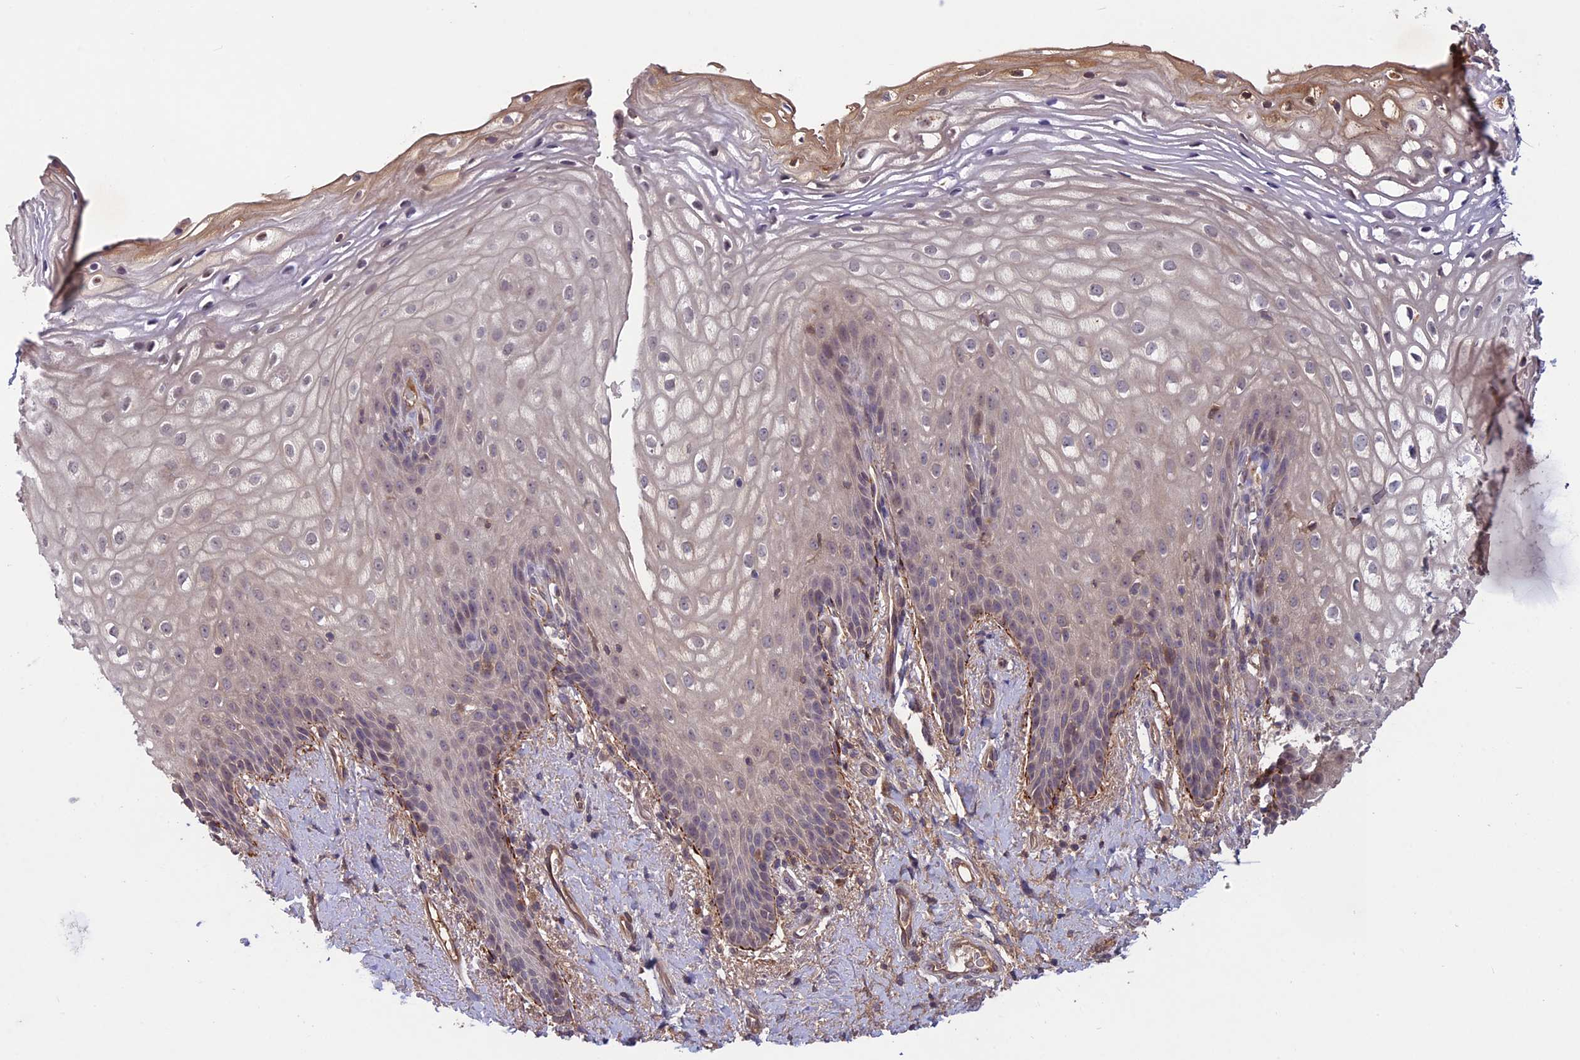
{"staining": {"intensity": "weak", "quantity": "<25%", "location": "cytoplasmic/membranous"}, "tissue": "vagina", "cell_type": "Squamous epithelial cells", "image_type": "normal", "snomed": [{"axis": "morphology", "description": "Normal tissue, NOS"}, {"axis": "topography", "description": "Vagina"}], "caption": "Histopathology image shows no significant protein positivity in squamous epithelial cells of benign vagina. (DAB (3,3'-diaminobenzidine) immunohistochemistry (IHC), high magnification).", "gene": "ADO", "patient": {"sex": "female", "age": 60}}